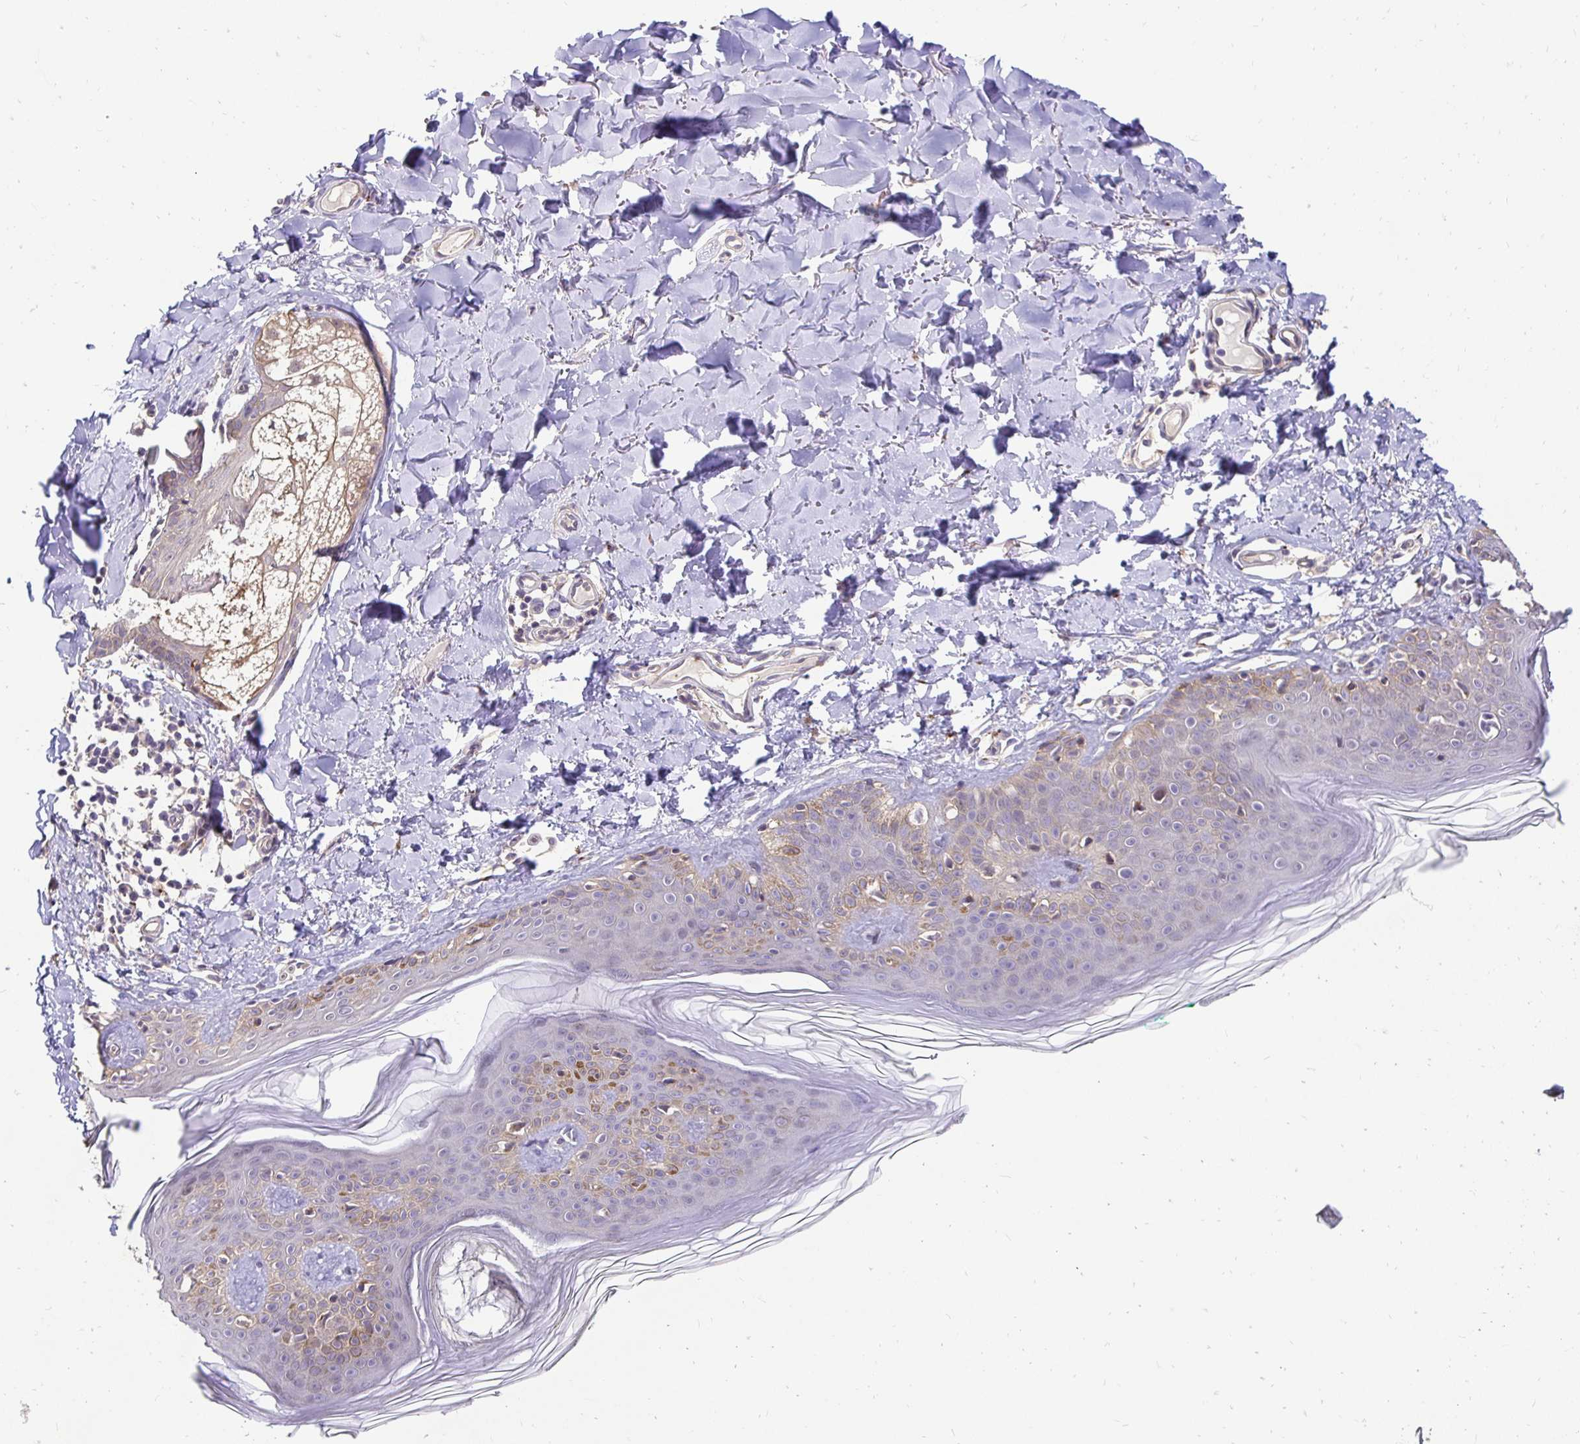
{"staining": {"intensity": "weak", "quantity": "25%-75%", "location": "cytoplasmic/membranous"}, "tissue": "skin", "cell_type": "Fibroblasts", "image_type": "normal", "snomed": [{"axis": "morphology", "description": "Normal tissue, NOS"}, {"axis": "topography", "description": "Skin"}, {"axis": "topography", "description": "Peripheral nerve tissue"}], "caption": "Skin was stained to show a protein in brown. There is low levels of weak cytoplasmic/membranous expression in approximately 25%-75% of fibroblasts. Nuclei are stained in blue.", "gene": "SLC9A1", "patient": {"sex": "female", "age": 45}}